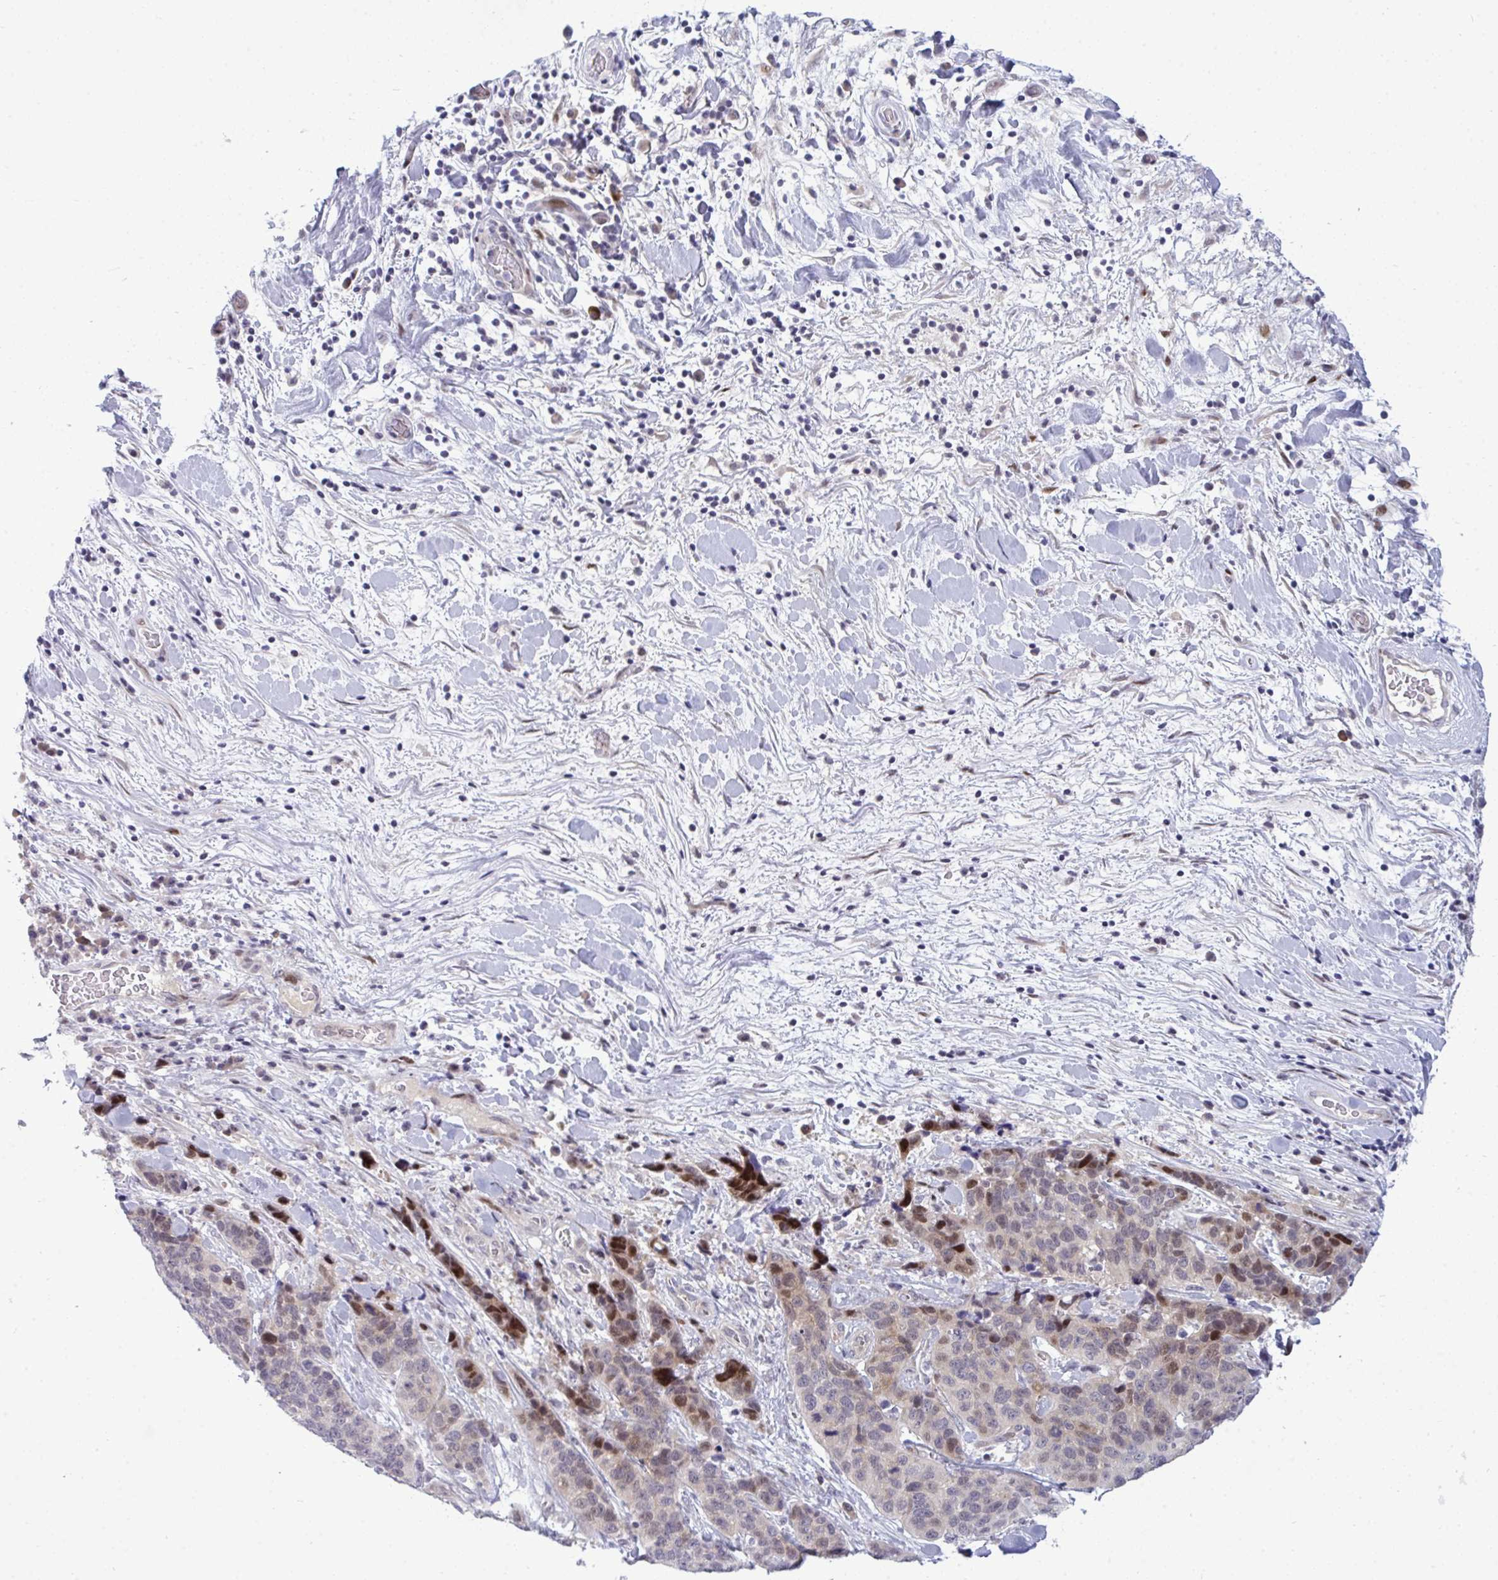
{"staining": {"intensity": "moderate", "quantity": "<25%", "location": "nuclear"}, "tissue": "lung cancer", "cell_type": "Tumor cells", "image_type": "cancer", "snomed": [{"axis": "morphology", "description": "Squamous cell carcinoma, NOS"}, {"axis": "topography", "description": "Lung"}], "caption": "Lung cancer stained with a protein marker displays moderate staining in tumor cells.", "gene": "TAB1", "patient": {"sex": "male", "age": 62}}